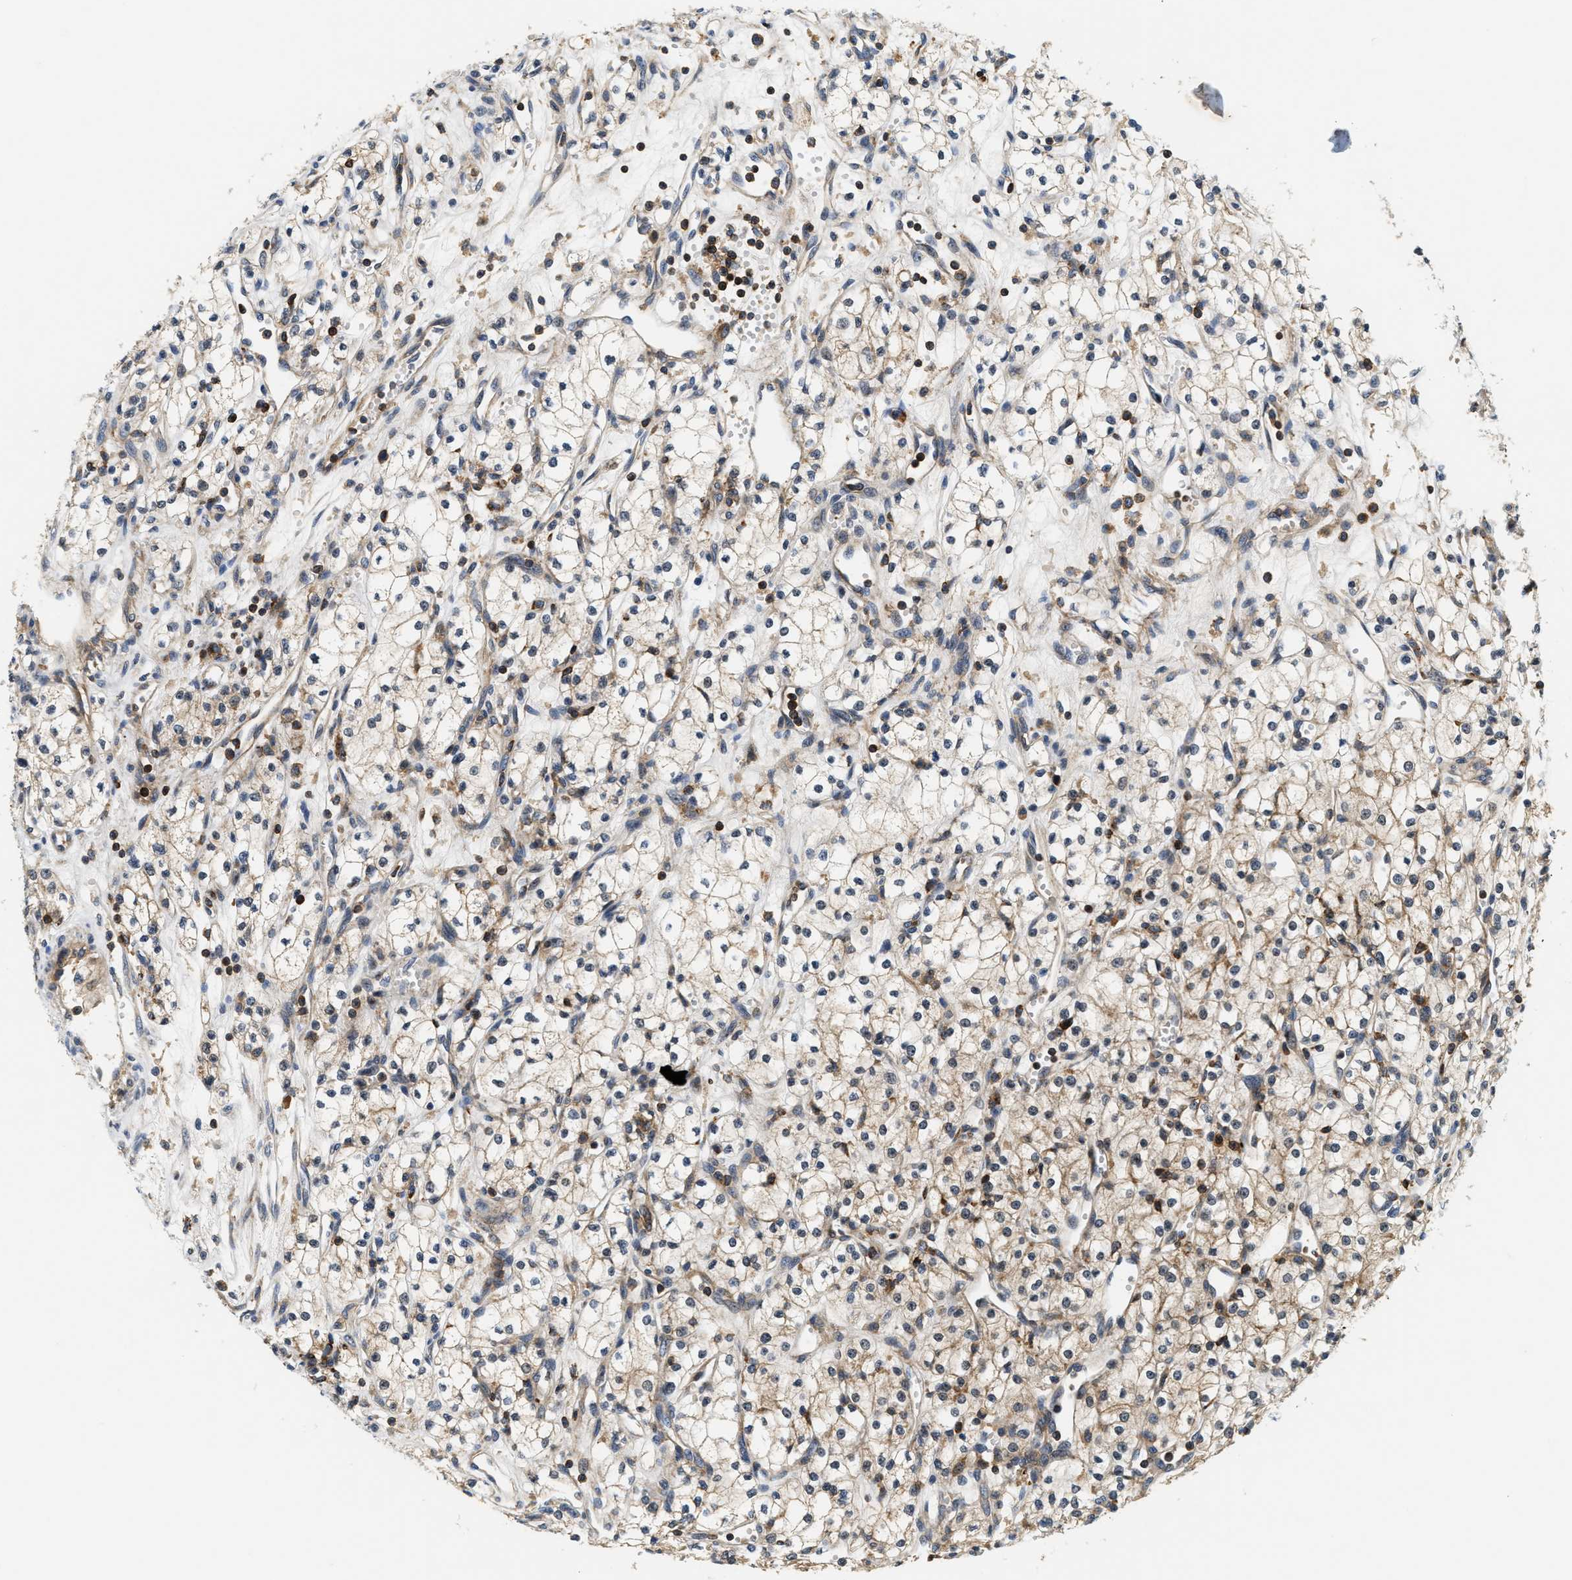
{"staining": {"intensity": "weak", "quantity": "25%-75%", "location": "cytoplasmic/membranous"}, "tissue": "renal cancer", "cell_type": "Tumor cells", "image_type": "cancer", "snomed": [{"axis": "morphology", "description": "Adenocarcinoma, NOS"}, {"axis": "topography", "description": "Kidney"}], "caption": "Protein analysis of renal adenocarcinoma tissue shows weak cytoplasmic/membranous staining in approximately 25%-75% of tumor cells.", "gene": "SAMD9", "patient": {"sex": "male", "age": 59}}